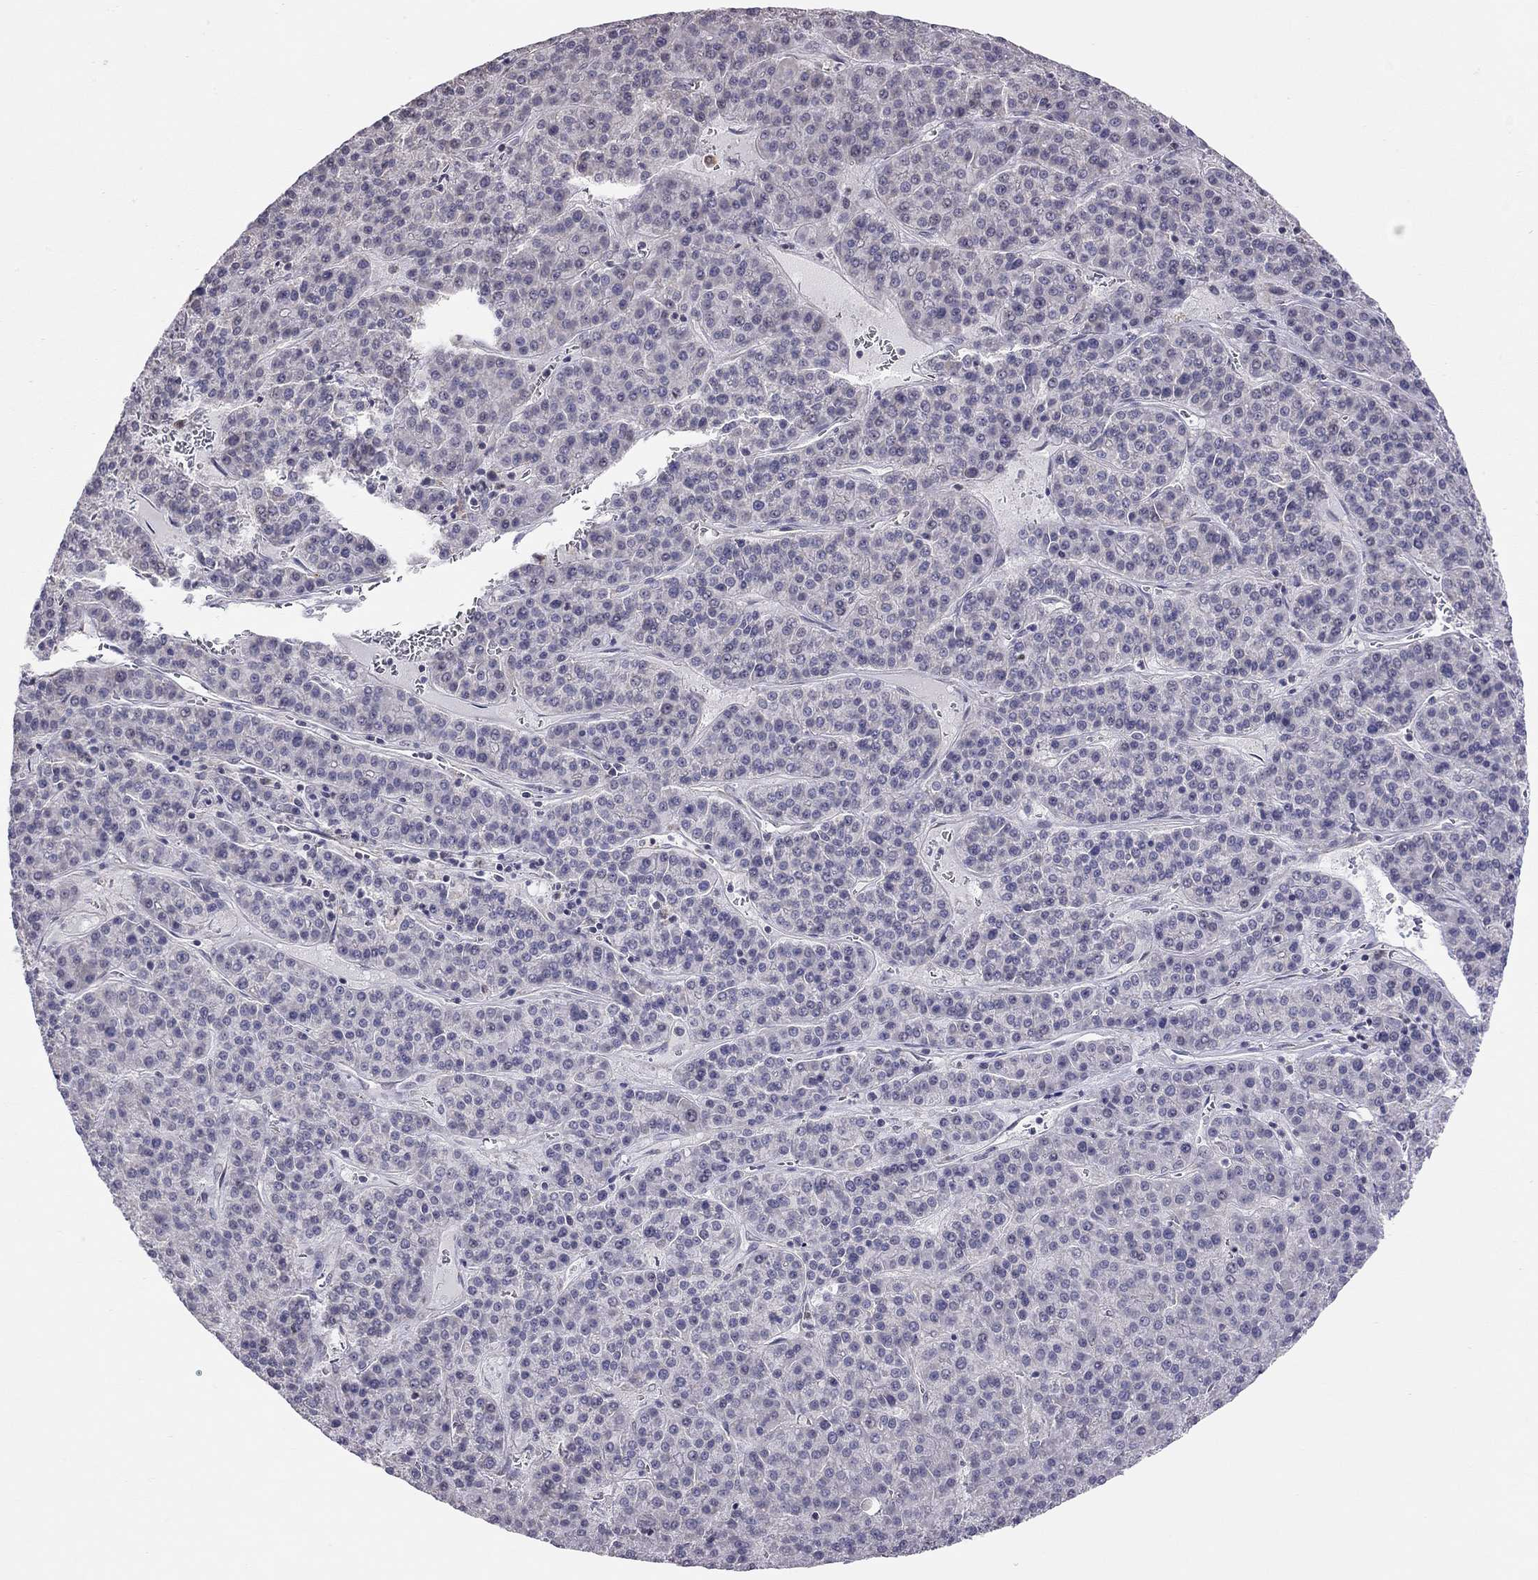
{"staining": {"intensity": "negative", "quantity": "none", "location": "none"}, "tissue": "liver cancer", "cell_type": "Tumor cells", "image_type": "cancer", "snomed": [{"axis": "morphology", "description": "Carcinoma, Hepatocellular, NOS"}, {"axis": "topography", "description": "Liver"}], "caption": "Immunohistochemistry micrograph of liver cancer stained for a protein (brown), which demonstrates no expression in tumor cells. Brightfield microscopy of immunohistochemistry stained with DAB (brown) and hematoxylin (blue), captured at high magnification.", "gene": "LRIT3", "patient": {"sex": "female", "age": 58}}